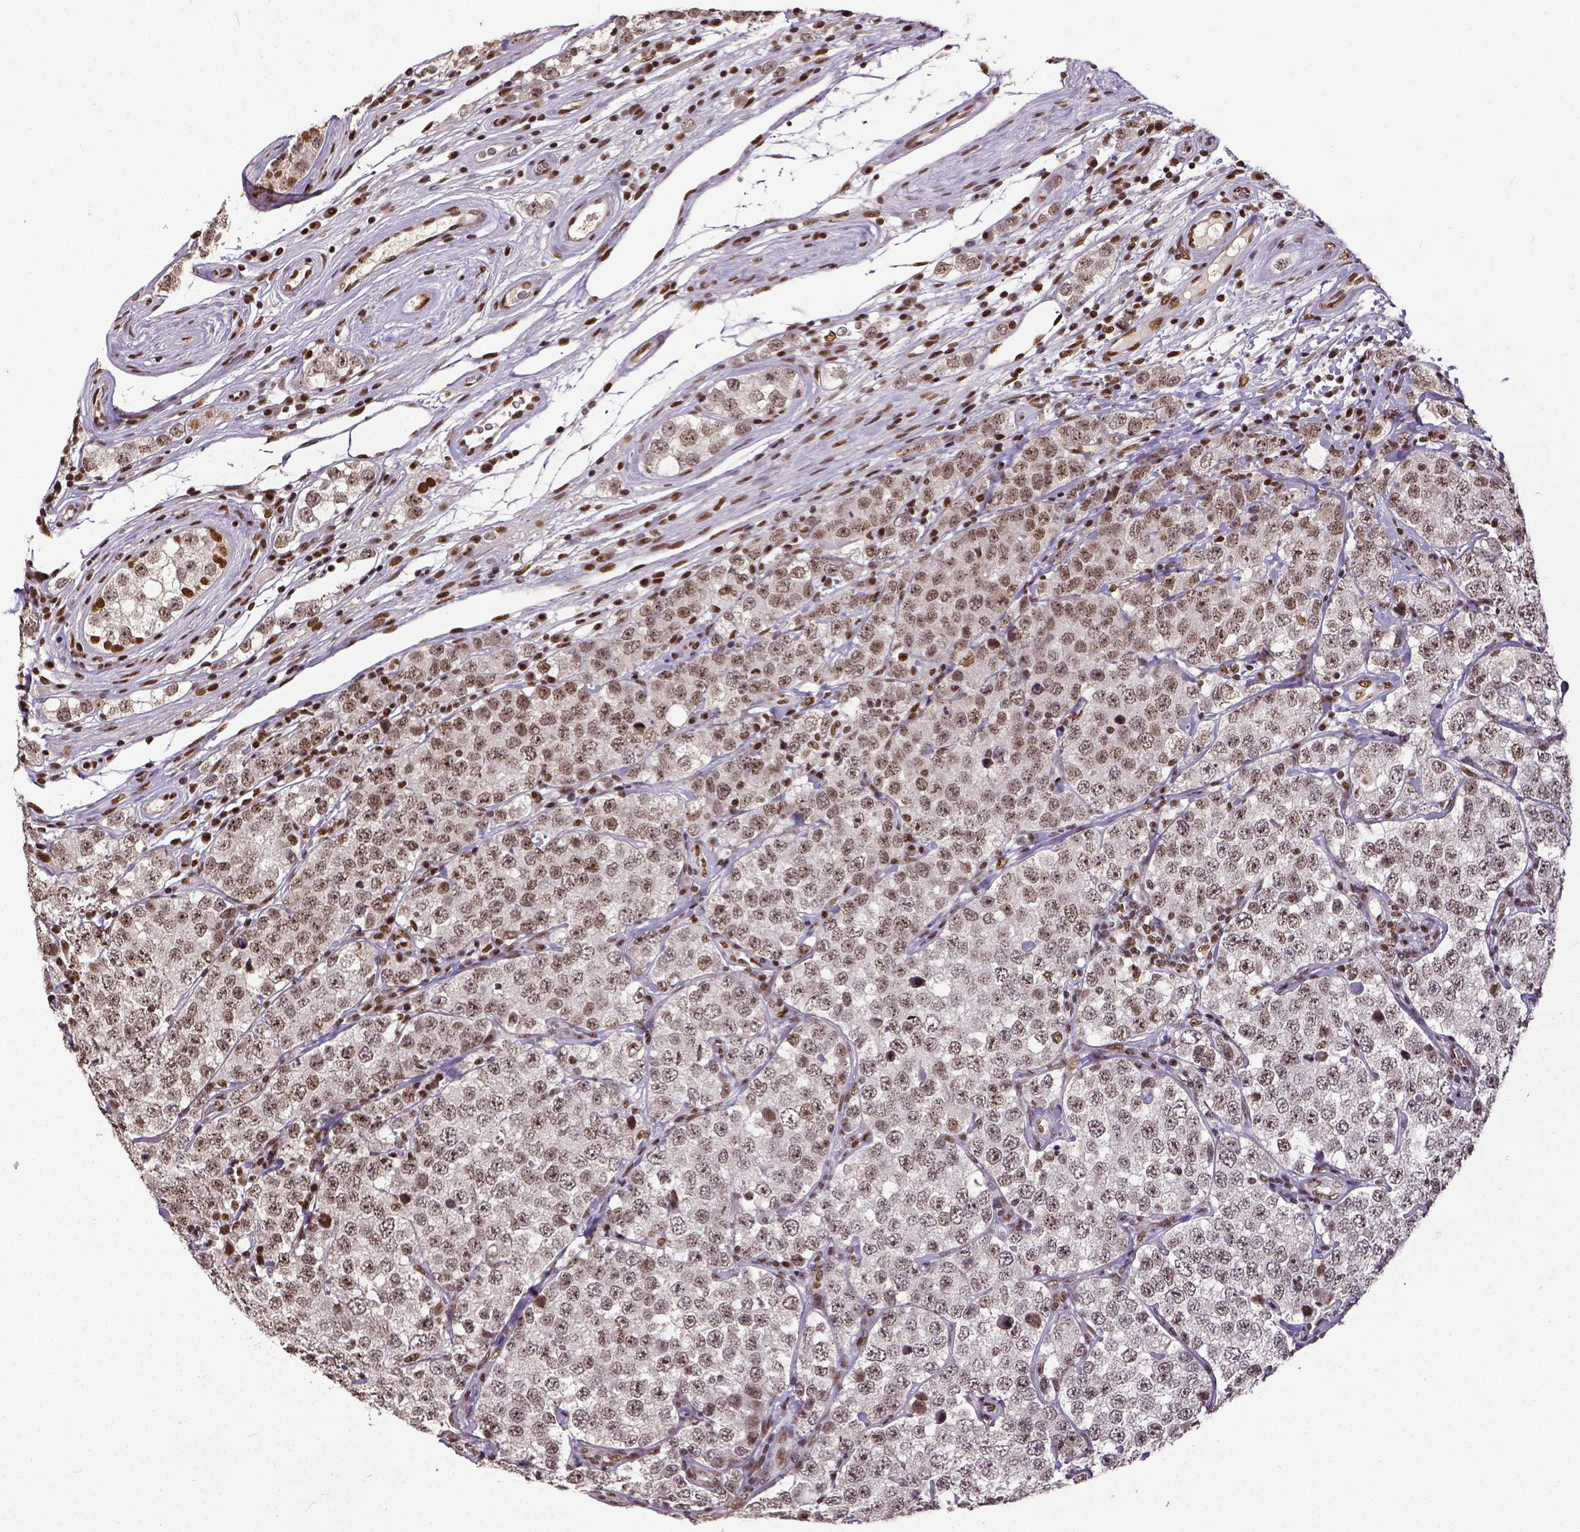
{"staining": {"intensity": "moderate", "quantity": "25%-75%", "location": "nuclear"}, "tissue": "testis cancer", "cell_type": "Tumor cells", "image_type": "cancer", "snomed": [{"axis": "morphology", "description": "Seminoma, NOS"}, {"axis": "topography", "description": "Testis"}], "caption": "Moderate nuclear staining for a protein is seen in approximately 25%-75% of tumor cells of testis cancer (seminoma) using immunohistochemistry (IHC).", "gene": "ATRX", "patient": {"sex": "male", "age": 34}}